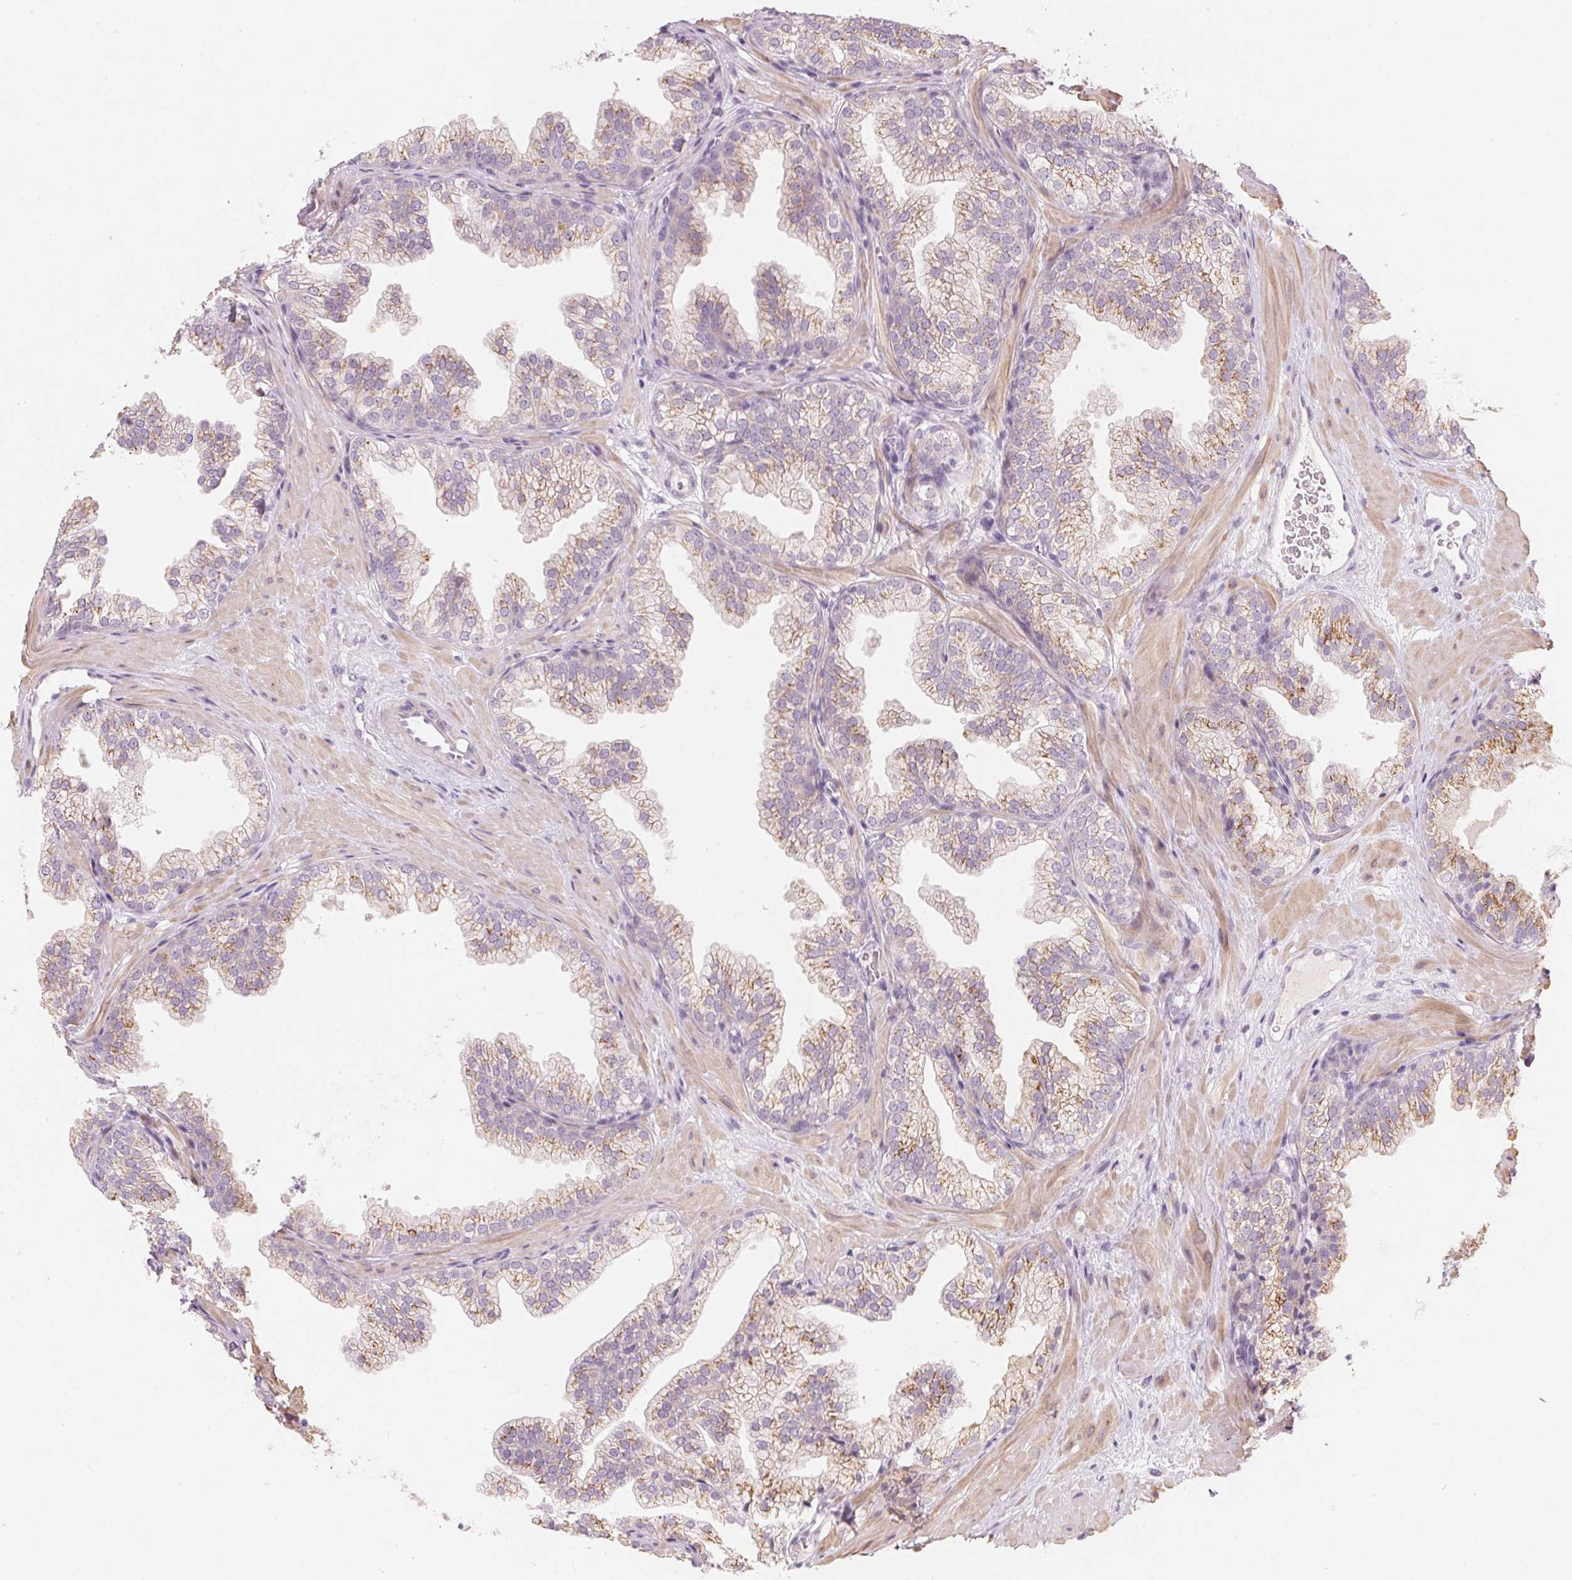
{"staining": {"intensity": "weak", "quantity": ">75%", "location": "cytoplasmic/membranous"}, "tissue": "prostate", "cell_type": "Glandular cells", "image_type": "normal", "snomed": [{"axis": "morphology", "description": "Normal tissue, NOS"}, {"axis": "topography", "description": "Prostate"}], "caption": "High-magnification brightfield microscopy of benign prostate stained with DAB (brown) and counterstained with hematoxylin (blue). glandular cells exhibit weak cytoplasmic/membranous expression is identified in about>75% of cells. Using DAB (brown) and hematoxylin (blue) stains, captured at high magnification using brightfield microscopy.", "gene": "DRAM2", "patient": {"sex": "male", "age": 37}}